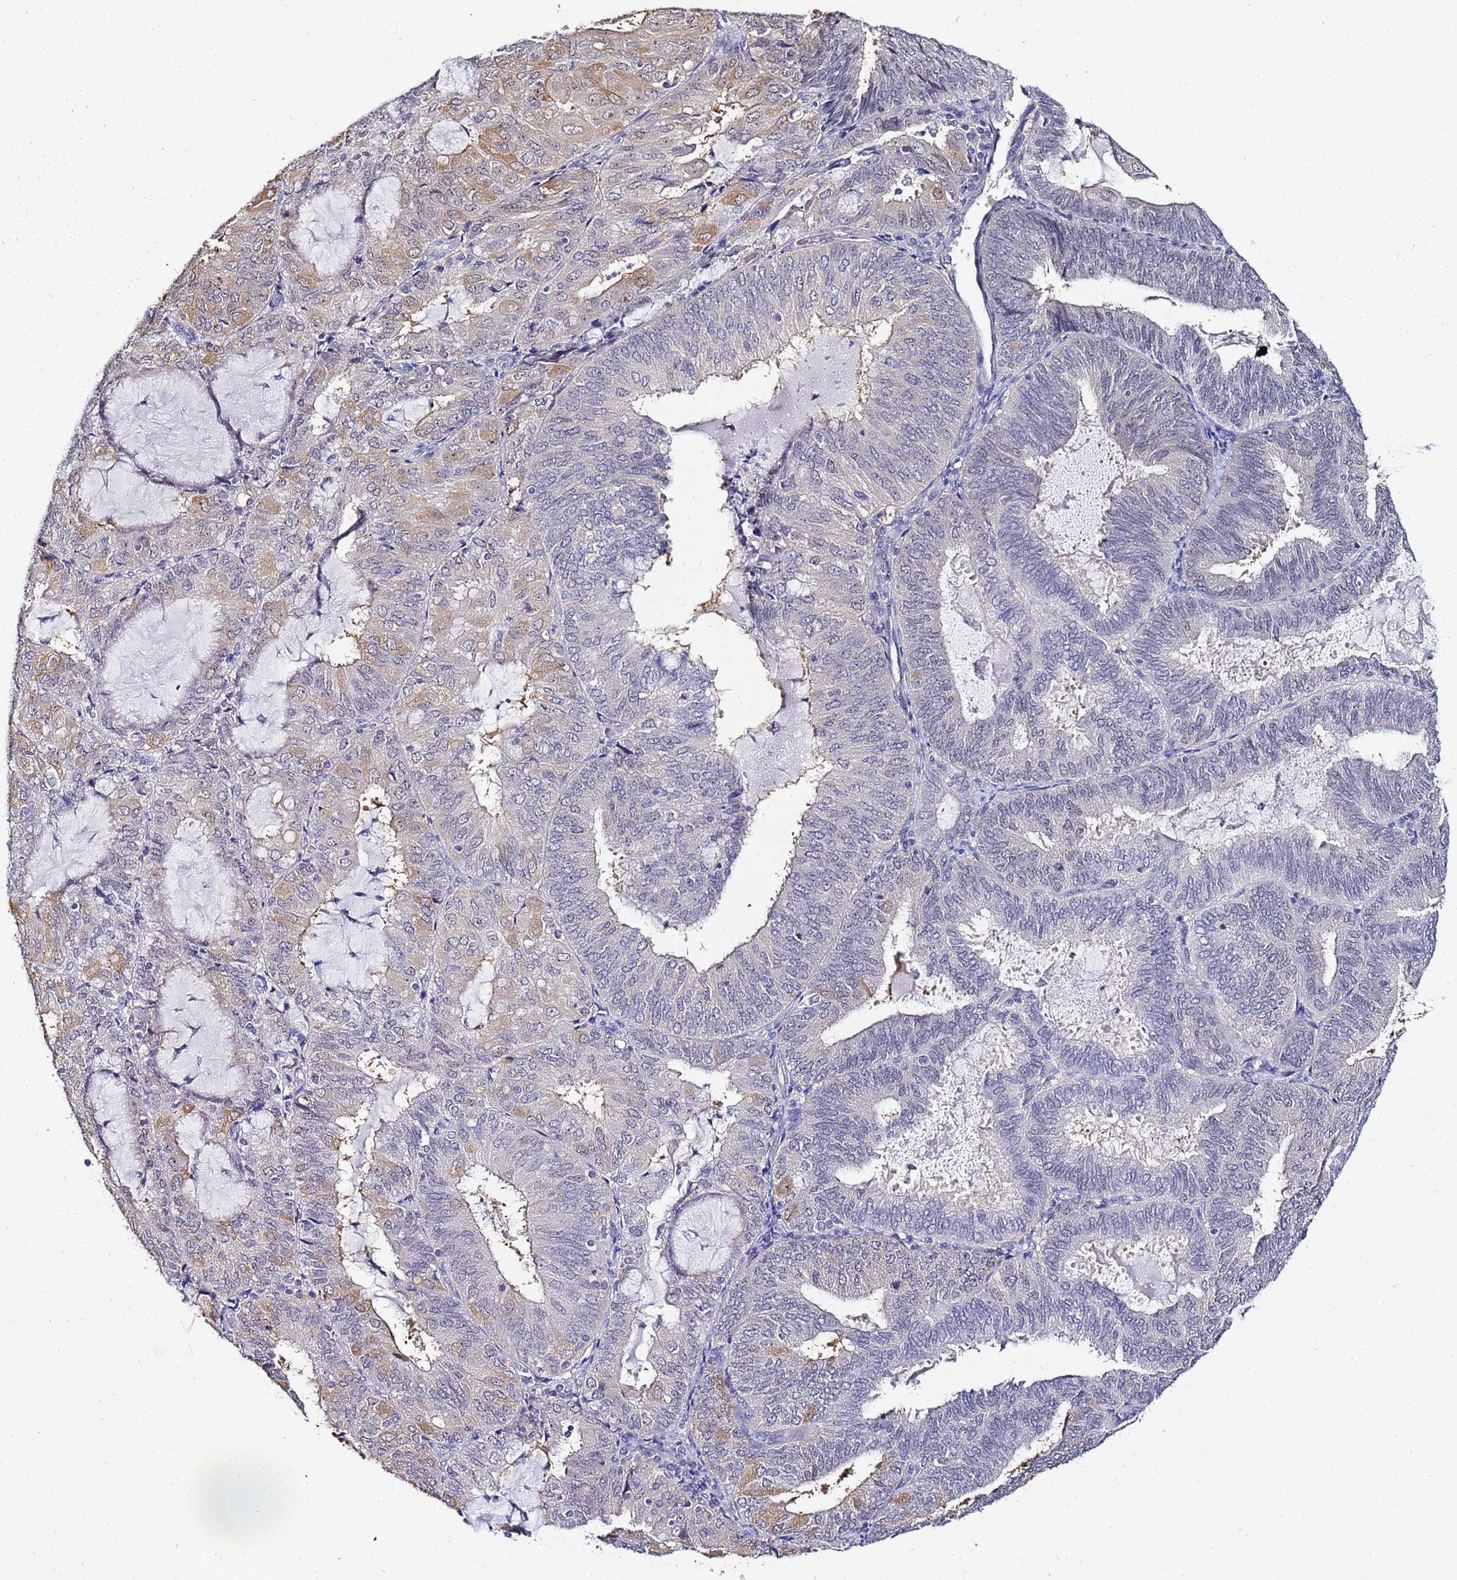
{"staining": {"intensity": "moderate", "quantity": "<25%", "location": "cytoplasmic/membranous"}, "tissue": "endometrial cancer", "cell_type": "Tumor cells", "image_type": "cancer", "snomed": [{"axis": "morphology", "description": "Adenocarcinoma, NOS"}, {"axis": "topography", "description": "Endometrium"}], "caption": "Immunohistochemical staining of human adenocarcinoma (endometrial) demonstrates low levels of moderate cytoplasmic/membranous protein expression in approximately <25% of tumor cells. Using DAB (brown) and hematoxylin (blue) stains, captured at high magnification using brightfield microscopy.", "gene": "ACTL6B", "patient": {"sex": "female", "age": 81}}